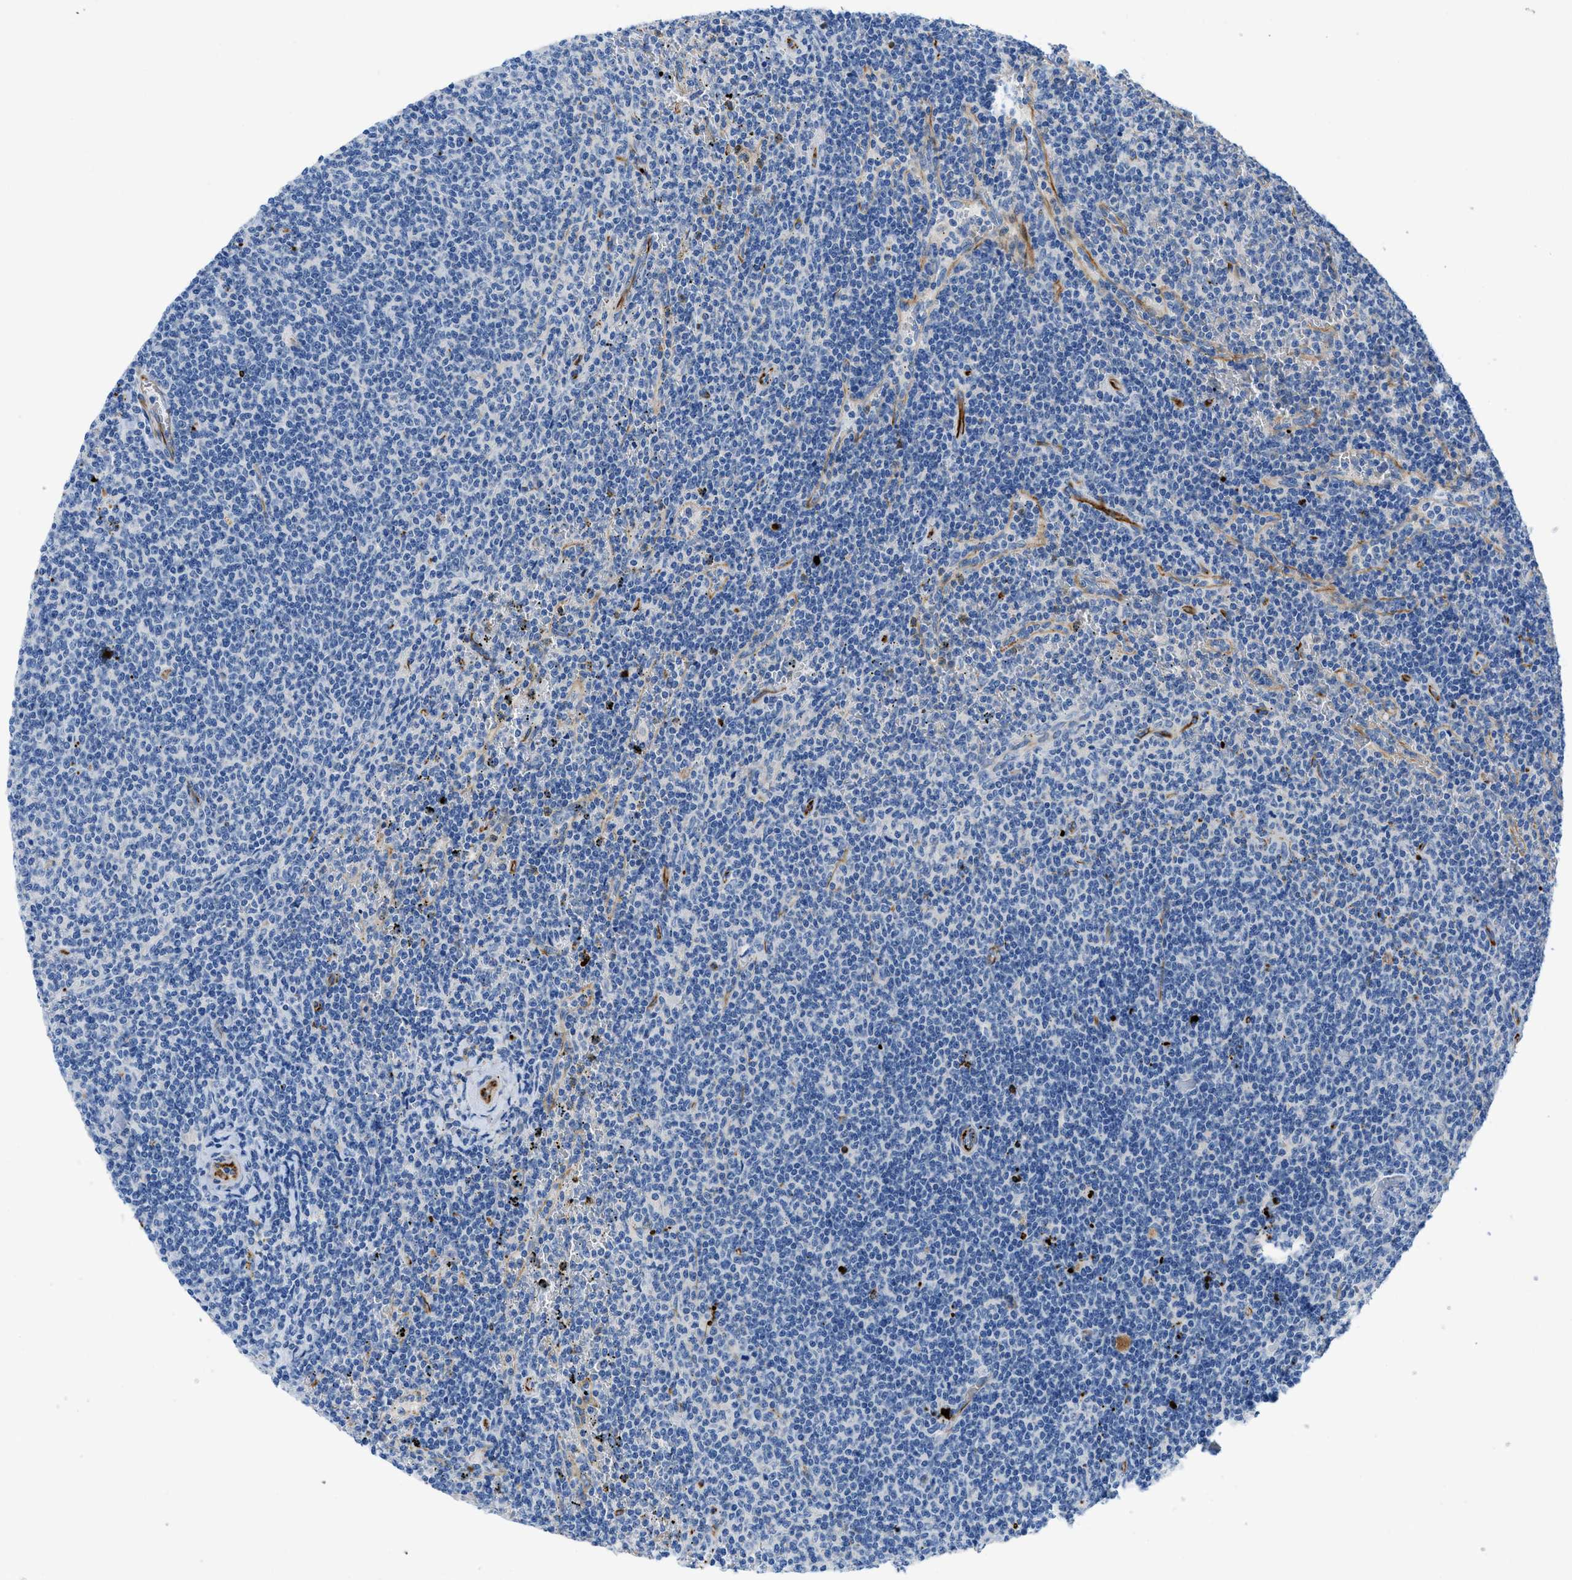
{"staining": {"intensity": "negative", "quantity": "none", "location": "none"}, "tissue": "lymphoma", "cell_type": "Tumor cells", "image_type": "cancer", "snomed": [{"axis": "morphology", "description": "Malignant lymphoma, non-Hodgkin's type, Low grade"}, {"axis": "topography", "description": "Spleen"}], "caption": "Lymphoma stained for a protein using IHC demonstrates no staining tumor cells.", "gene": "XCR1", "patient": {"sex": "female", "age": 50}}